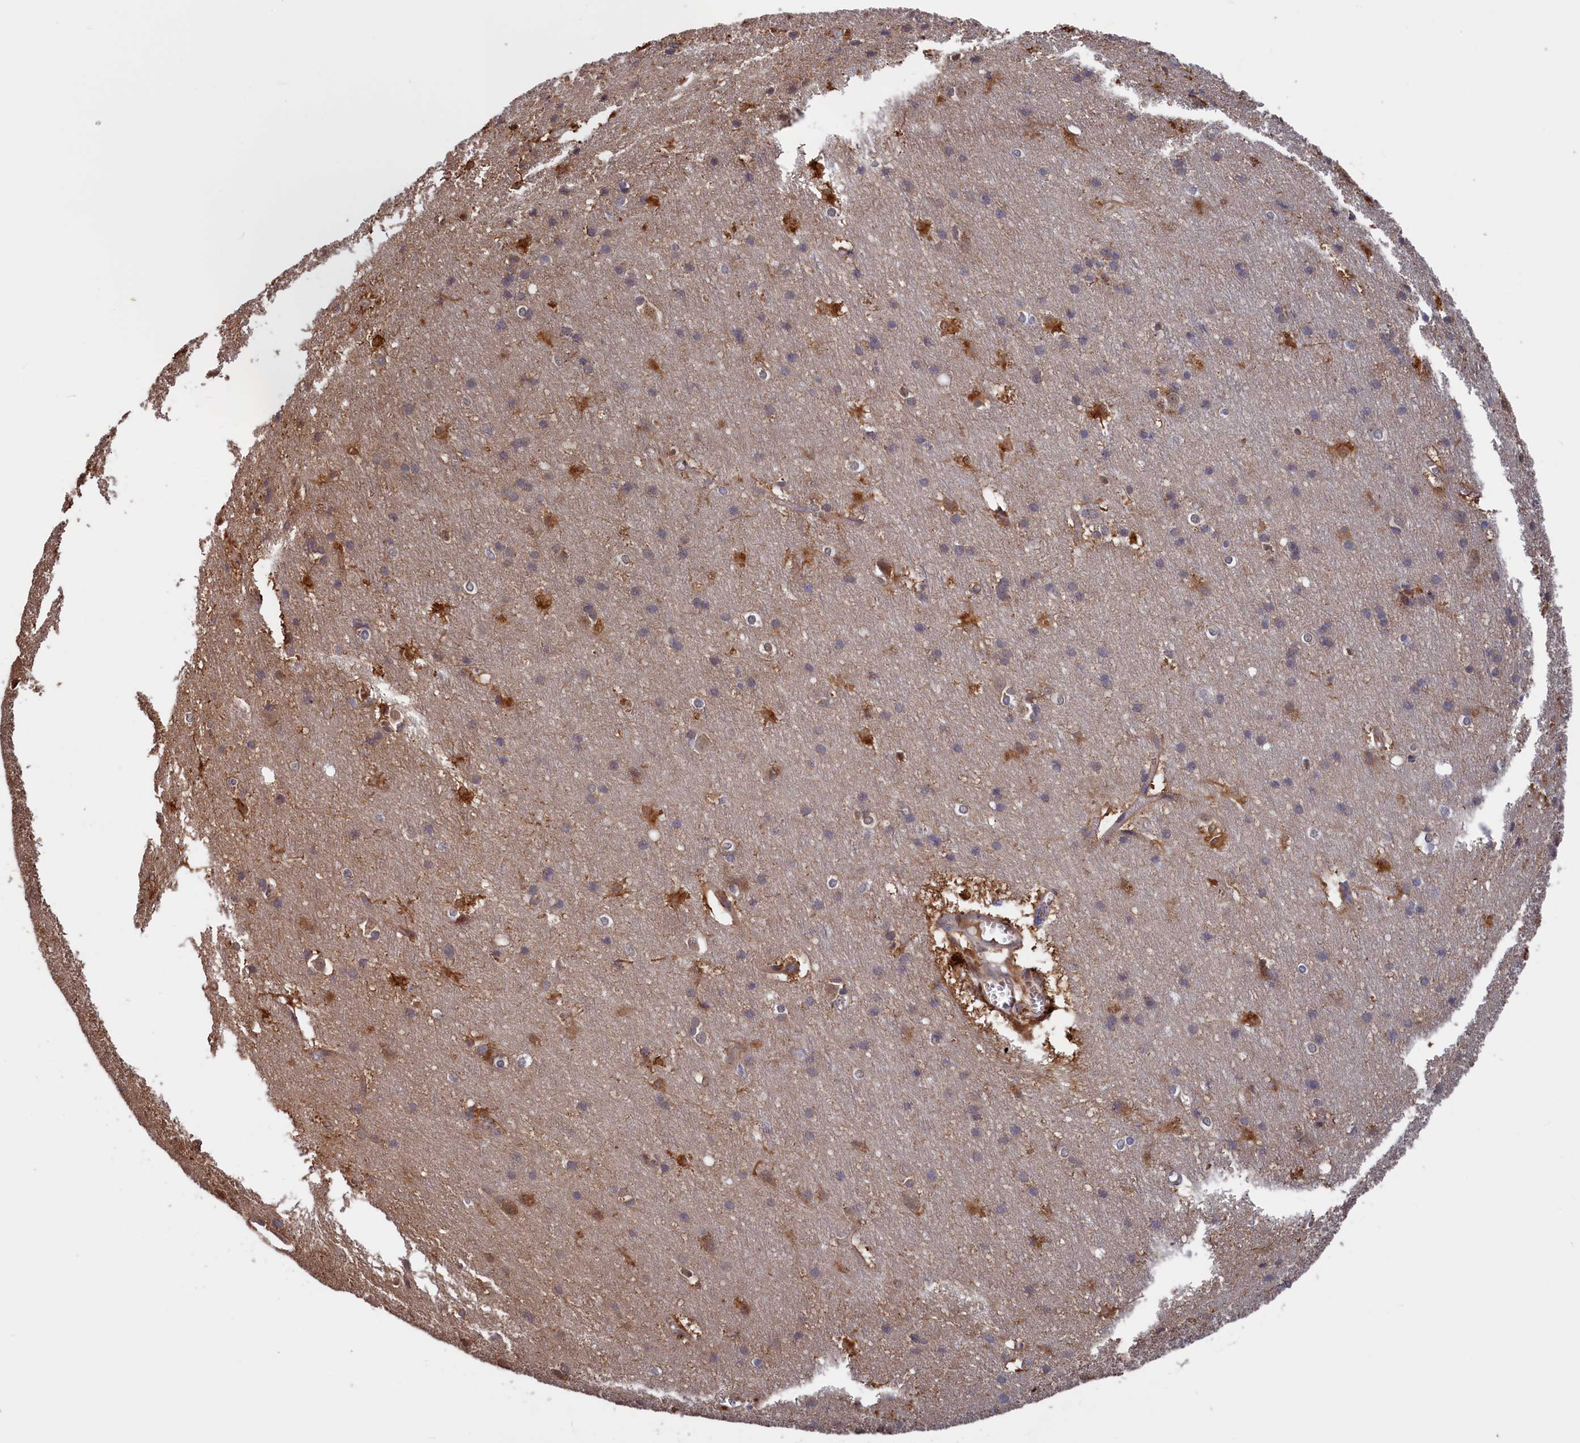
{"staining": {"intensity": "weak", "quantity": "25%-75%", "location": "cytoplasmic/membranous"}, "tissue": "cerebral cortex", "cell_type": "Endothelial cells", "image_type": "normal", "snomed": [{"axis": "morphology", "description": "Normal tissue, NOS"}, {"axis": "topography", "description": "Cerebral cortex"}], "caption": "Protein staining of benign cerebral cortex displays weak cytoplasmic/membranous expression in approximately 25%-75% of endothelial cells. (Brightfield microscopy of DAB IHC at high magnification).", "gene": "PLP2", "patient": {"sex": "male", "age": 54}}